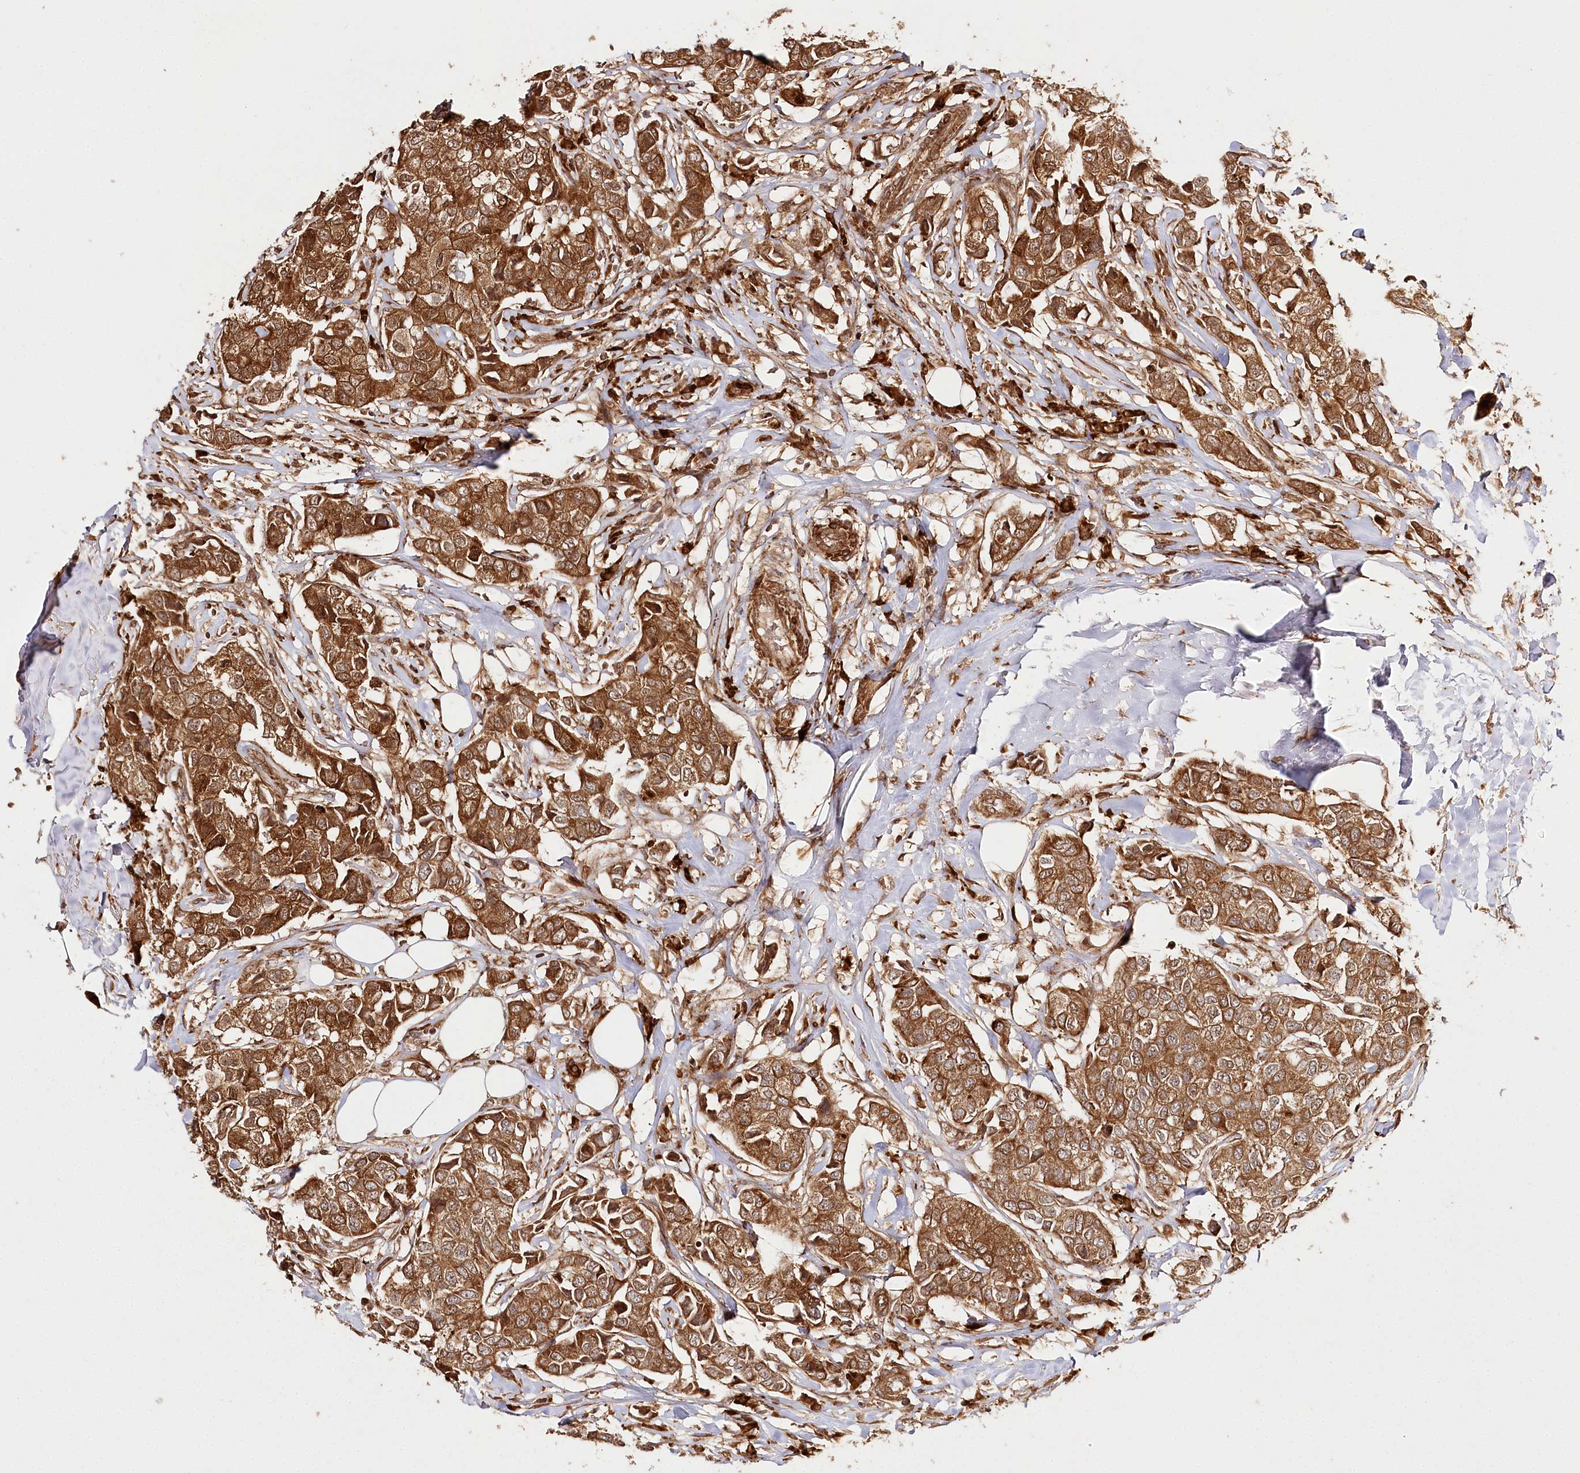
{"staining": {"intensity": "strong", "quantity": ">75%", "location": "cytoplasmic/membranous,nuclear"}, "tissue": "breast cancer", "cell_type": "Tumor cells", "image_type": "cancer", "snomed": [{"axis": "morphology", "description": "Duct carcinoma"}, {"axis": "topography", "description": "Breast"}], "caption": "A micrograph of human breast intraductal carcinoma stained for a protein demonstrates strong cytoplasmic/membranous and nuclear brown staining in tumor cells.", "gene": "ULK2", "patient": {"sex": "female", "age": 80}}